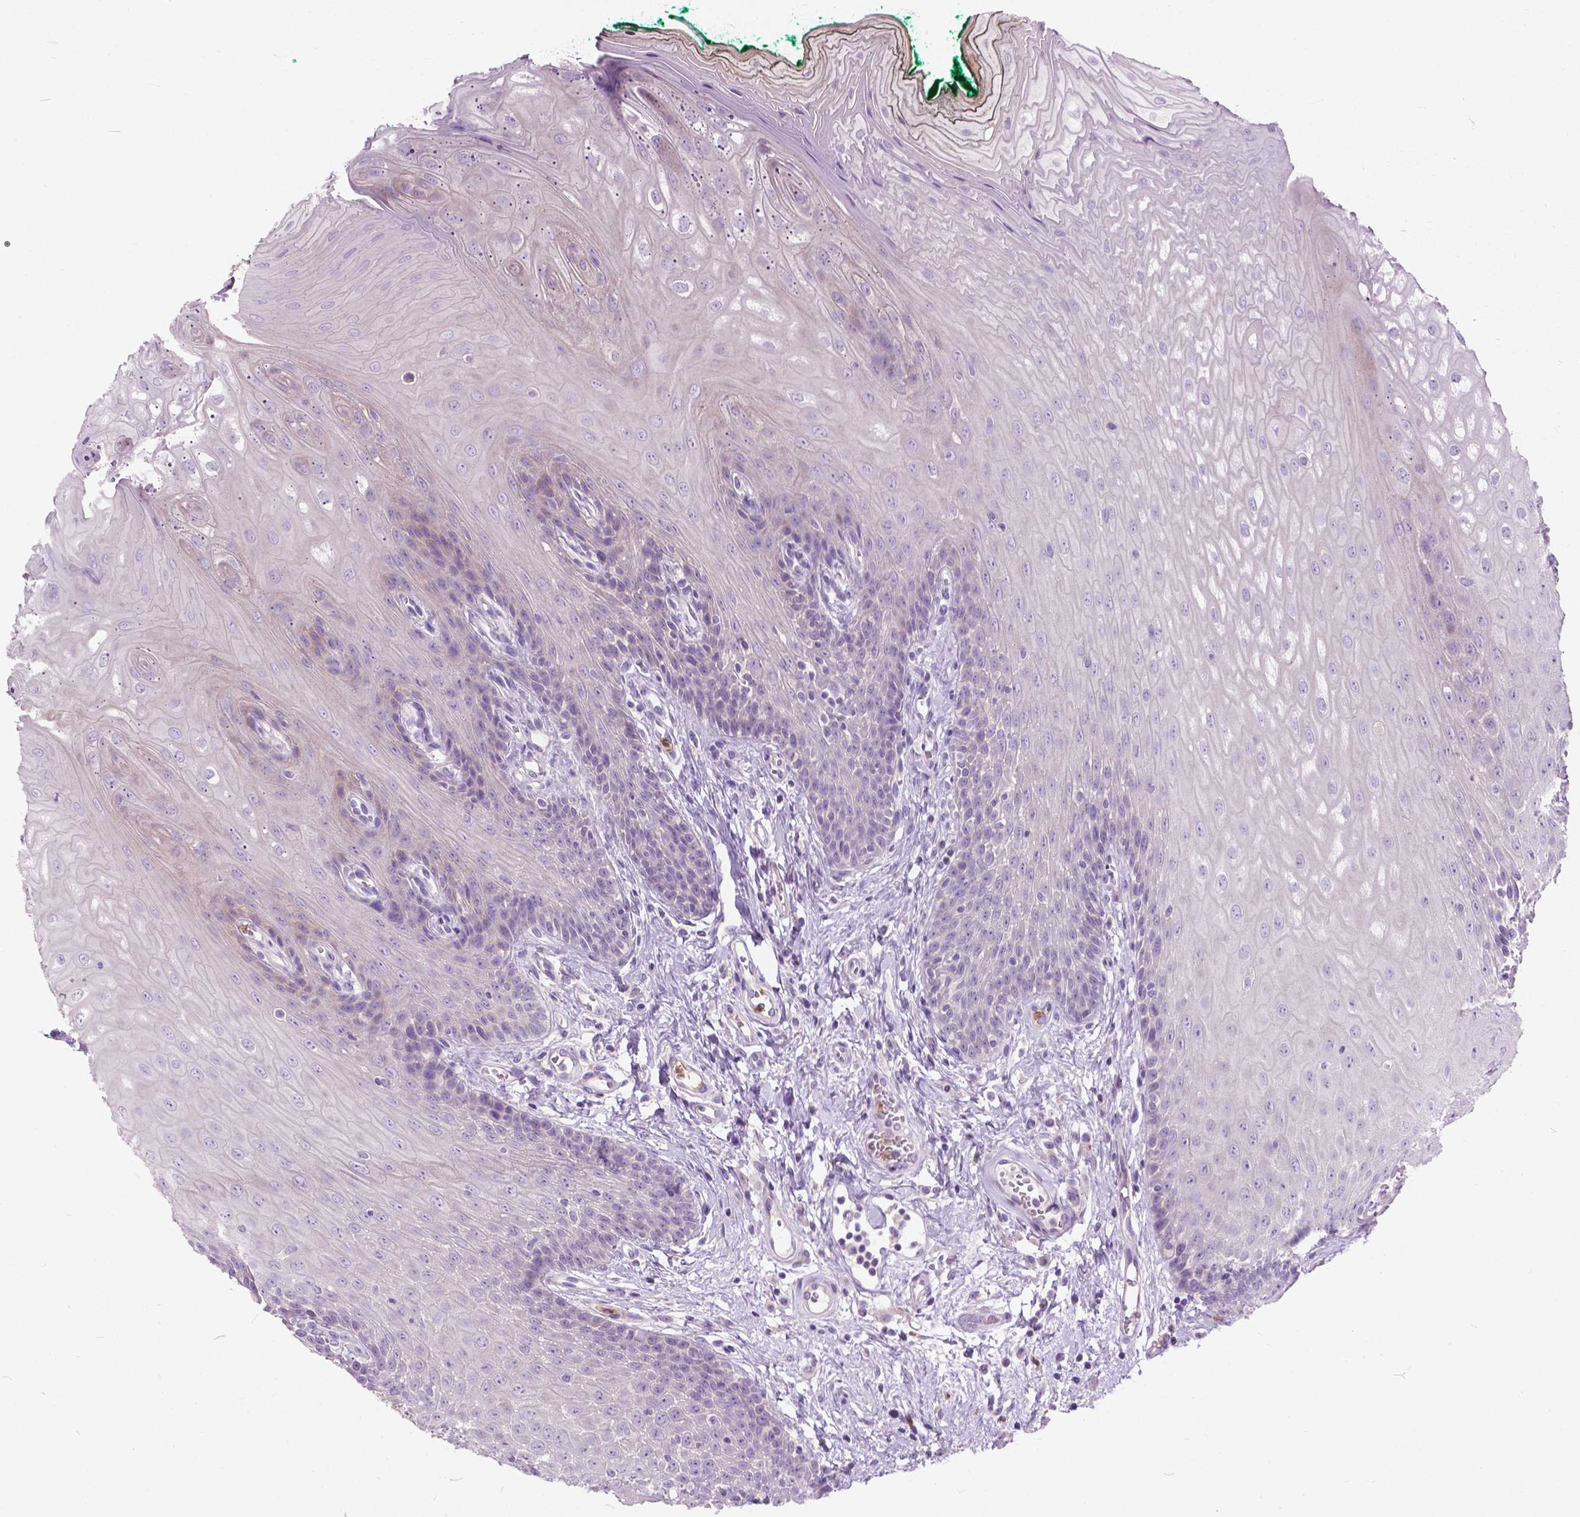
{"staining": {"intensity": "negative", "quantity": "none", "location": "none"}, "tissue": "oral mucosa", "cell_type": "Squamous epithelial cells", "image_type": "normal", "snomed": [{"axis": "morphology", "description": "Normal tissue, NOS"}, {"axis": "topography", "description": "Oral tissue"}], "caption": "A micrograph of human oral mucosa is negative for staining in squamous epithelial cells. (DAB immunohistochemistry (IHC) with hematoxylin counter stain).", "gene": "PRR35", "patient": {"sex": "female", "age": 68}}